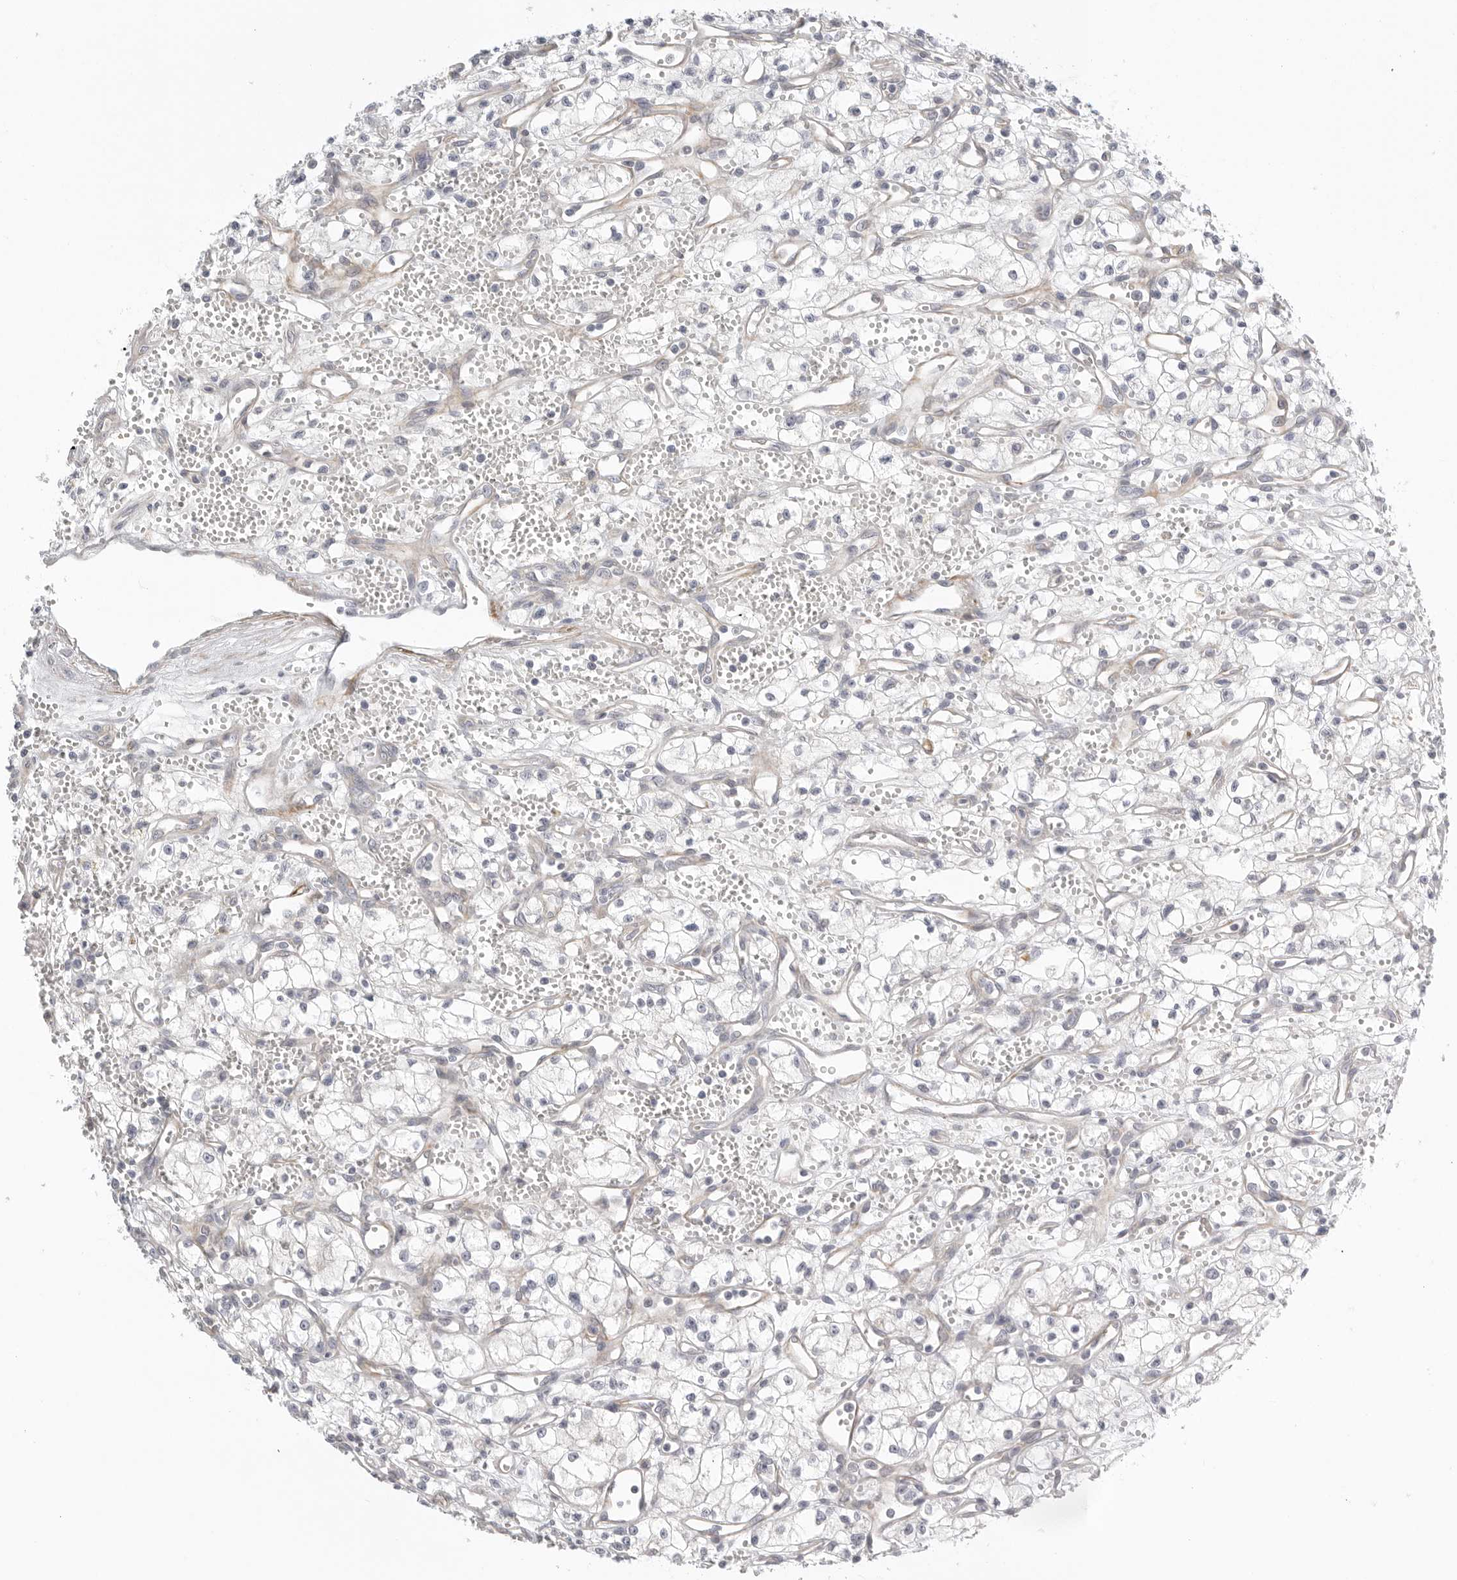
{"staining": {"intensity": "negative", "quantity": "none", "location": "none"}, "tissue": "renal cancer", "cell_type": "Tumor cells", "image_type": "cancer", "snomed": [{"axis": "morphology", "description": "Adenocarcinoma, NOS"}, {"axis": "topography", "description": "Kidney"}], "caption": "Tumor cells are negative for protein expression in human renal cancer (adenocarcinoma). (DAB immunohistochemistry (IHC) with hematoxylin counter stain).", "gene": "STAB2", "patient": {"sex": "male", "age": 59}}